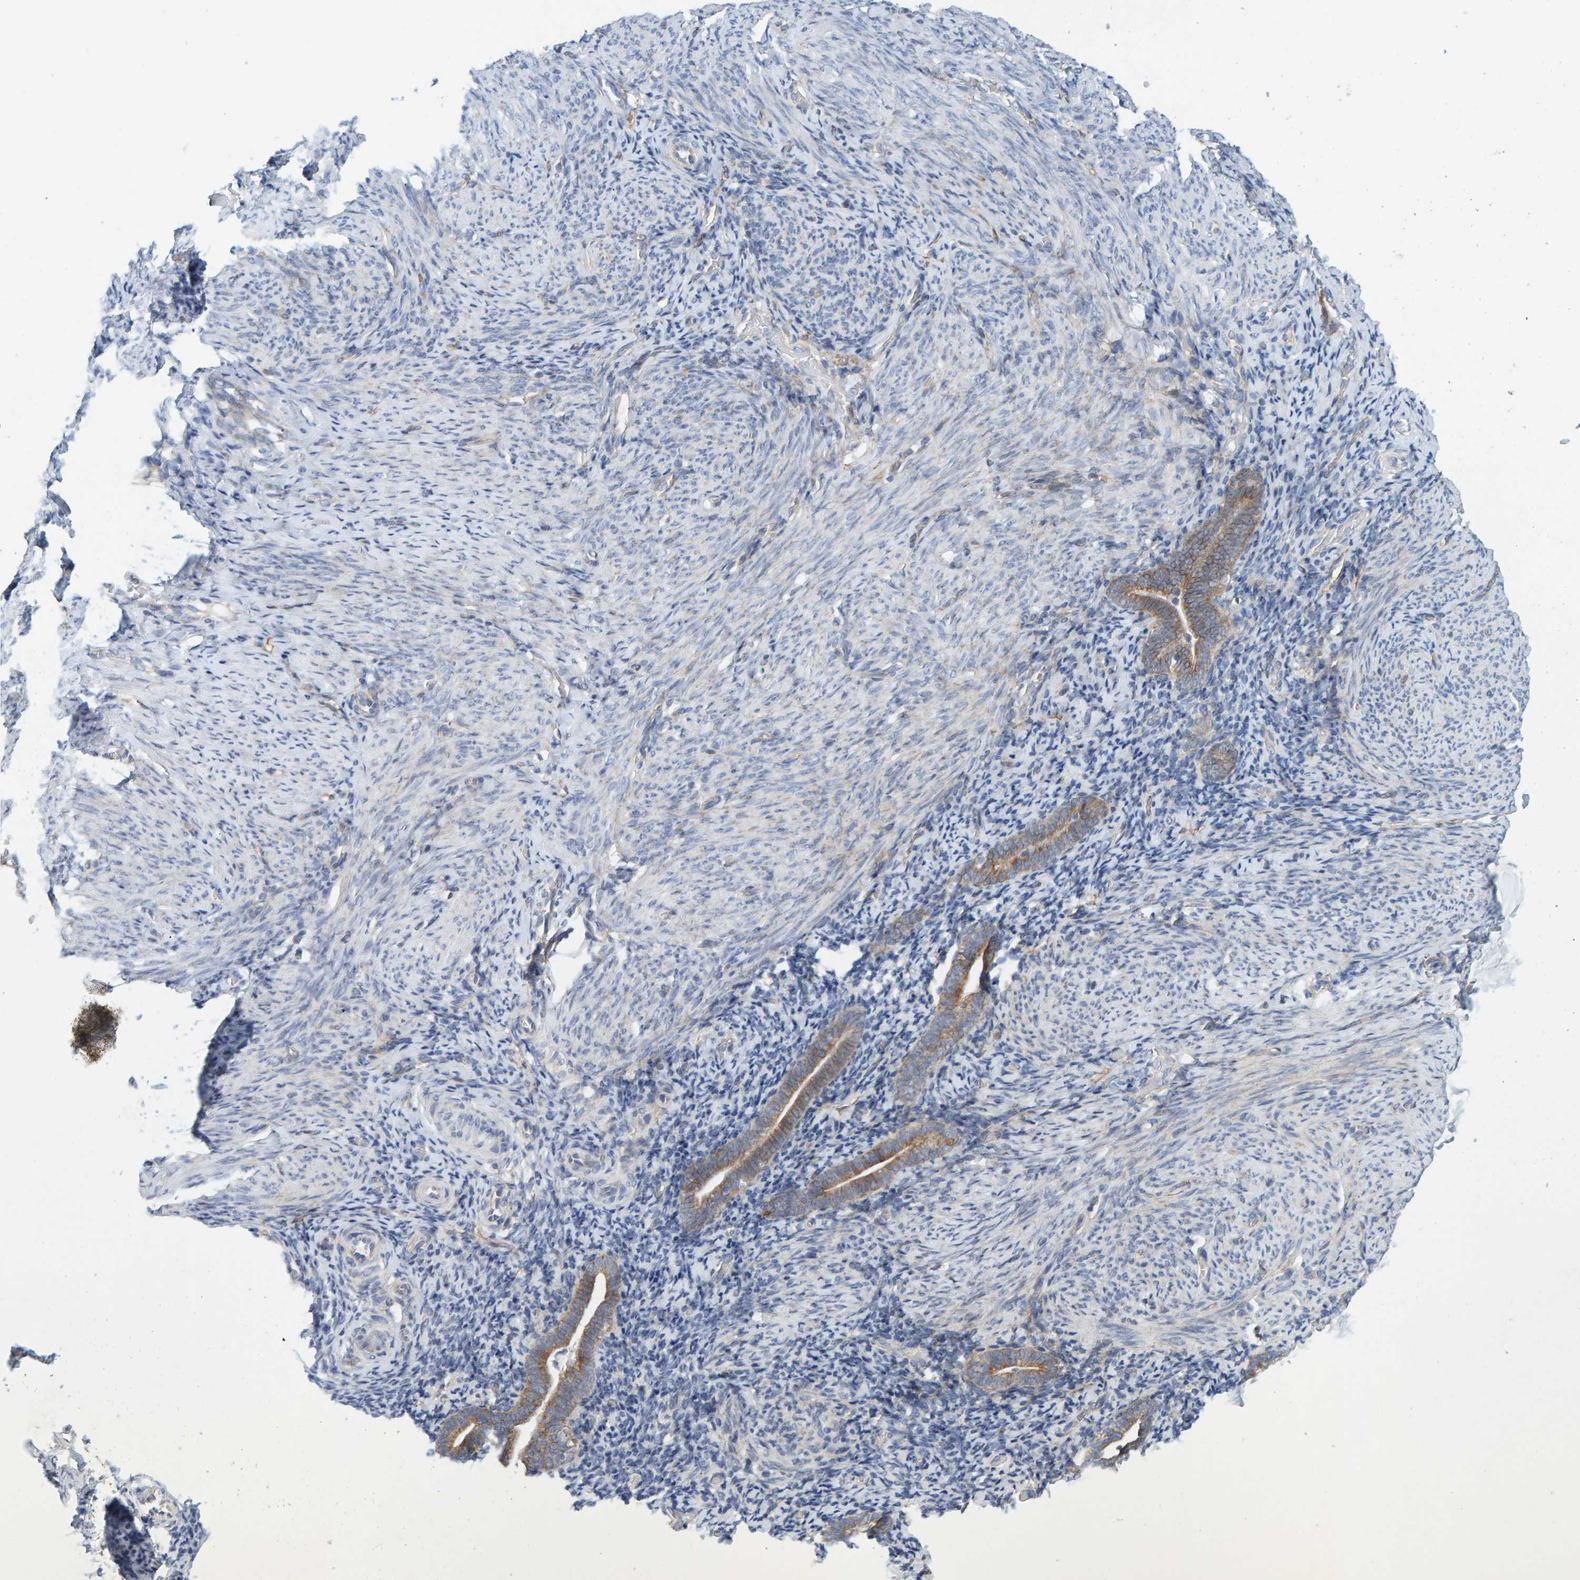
{"staining": {"intensity": "weak", "quantity": ">75%", "location": "cytoplasmic/membranous"}, "tissue": "endometrium", "cell_type": "Cells in endometrial stroma", "image_type": "normal", "snomed": [{"axis": "morphology", "description": "Normal tissue, NOS"}, {"axis": "topography", "description": "Endometrium"}], "caption": "Cells in endometrial stroma show low levels of weak cytoplasmic/membranous positivity in approximately >75% of cells in benign endometrium.", "gene": "RGP1", "patient": {"sex": "female", "age": 51}}